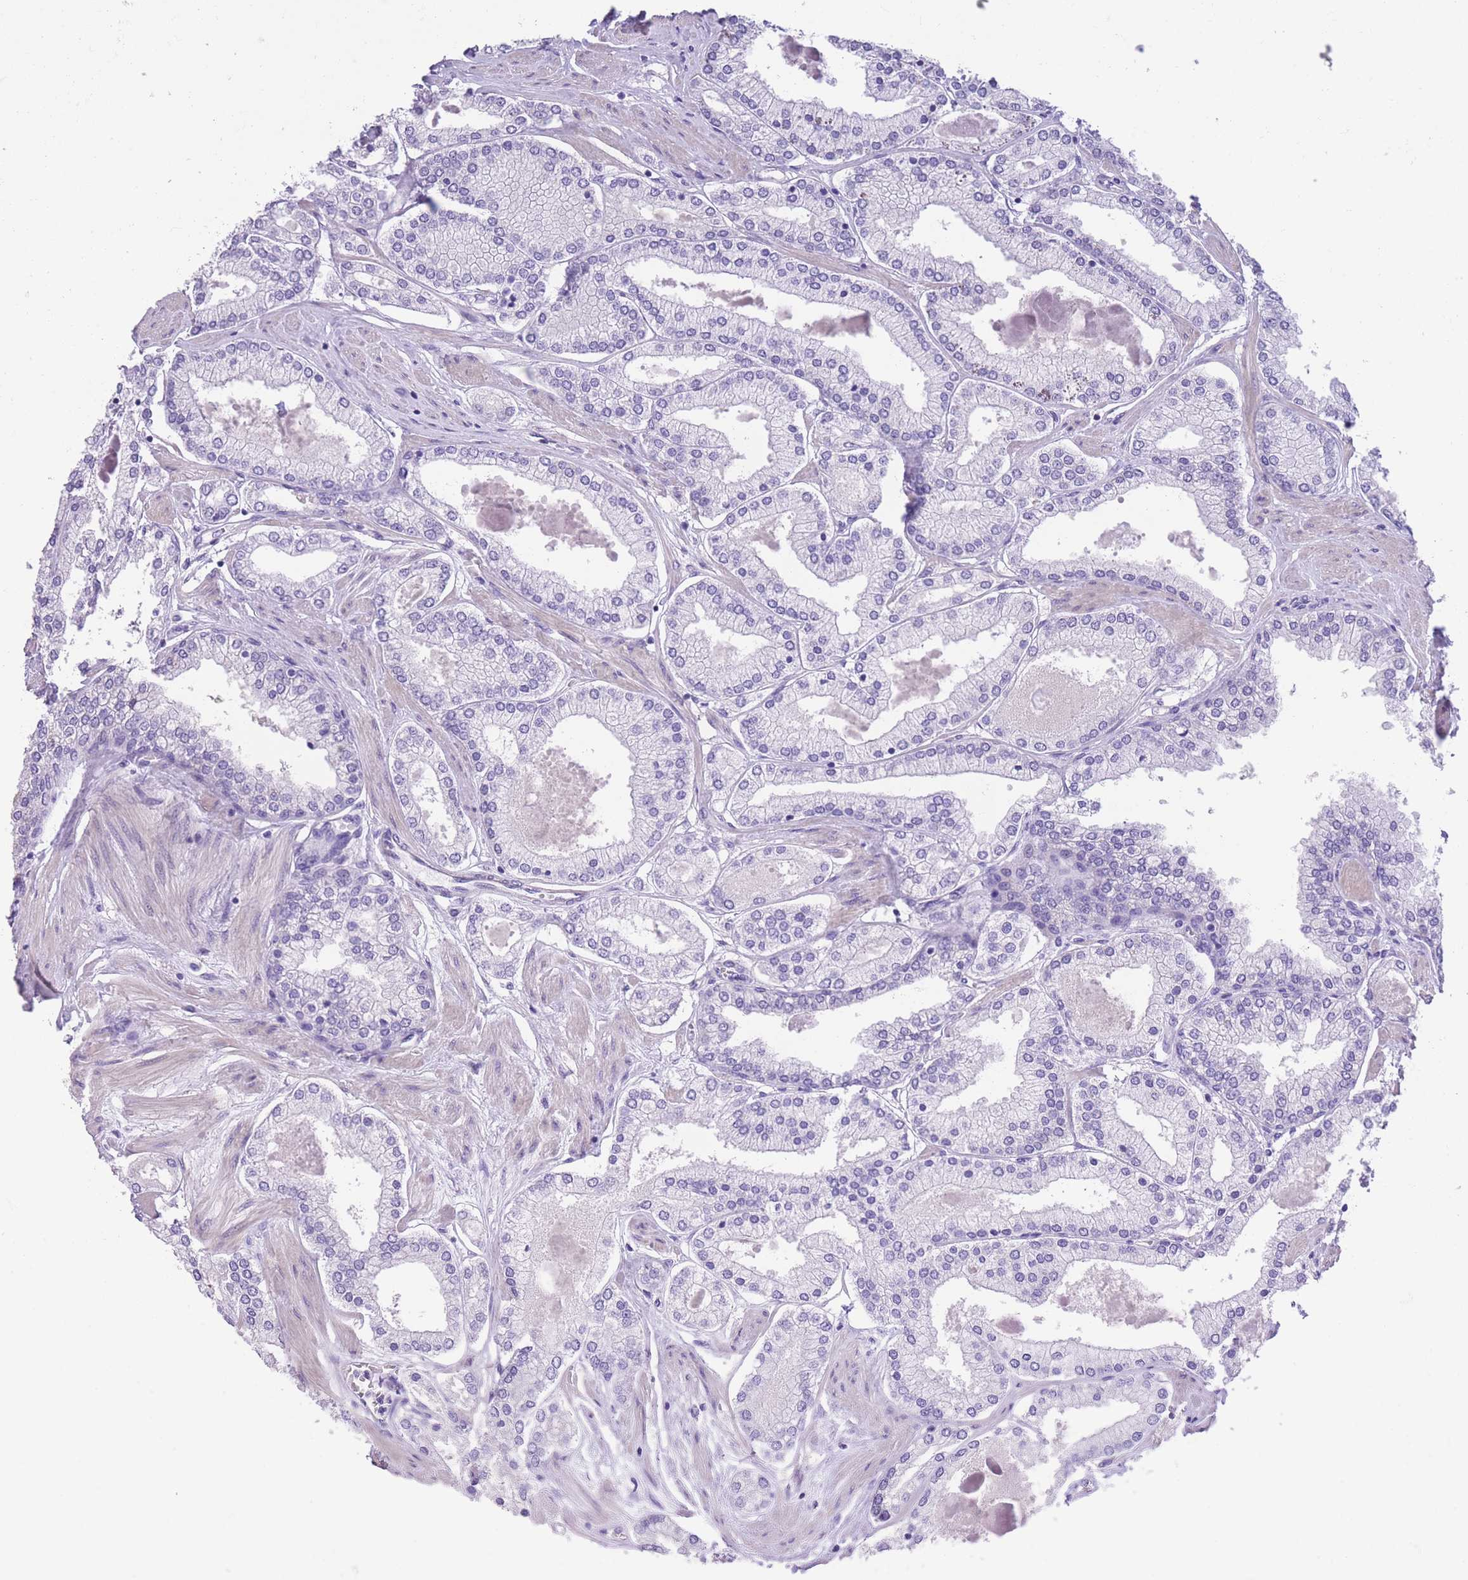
{"staining": {"intensity": "negative", "quantity": "none", "location": "none"}, "tissue": "prostate cancer", "cell_type": "Tumor cells", "image_type": "cancer", "snomed": [{"axis": "morphology", "description": "Adenocarcinoma, Low grade"}, {"axis": "topography", "description": "Prostate"}], "caption": "DAB immunohistochemical staining of human prostate cancer demonstrates no significant expression in tumor cells.", "gene": "RAI2", "patient": {"sex": "male", "age": 42}}